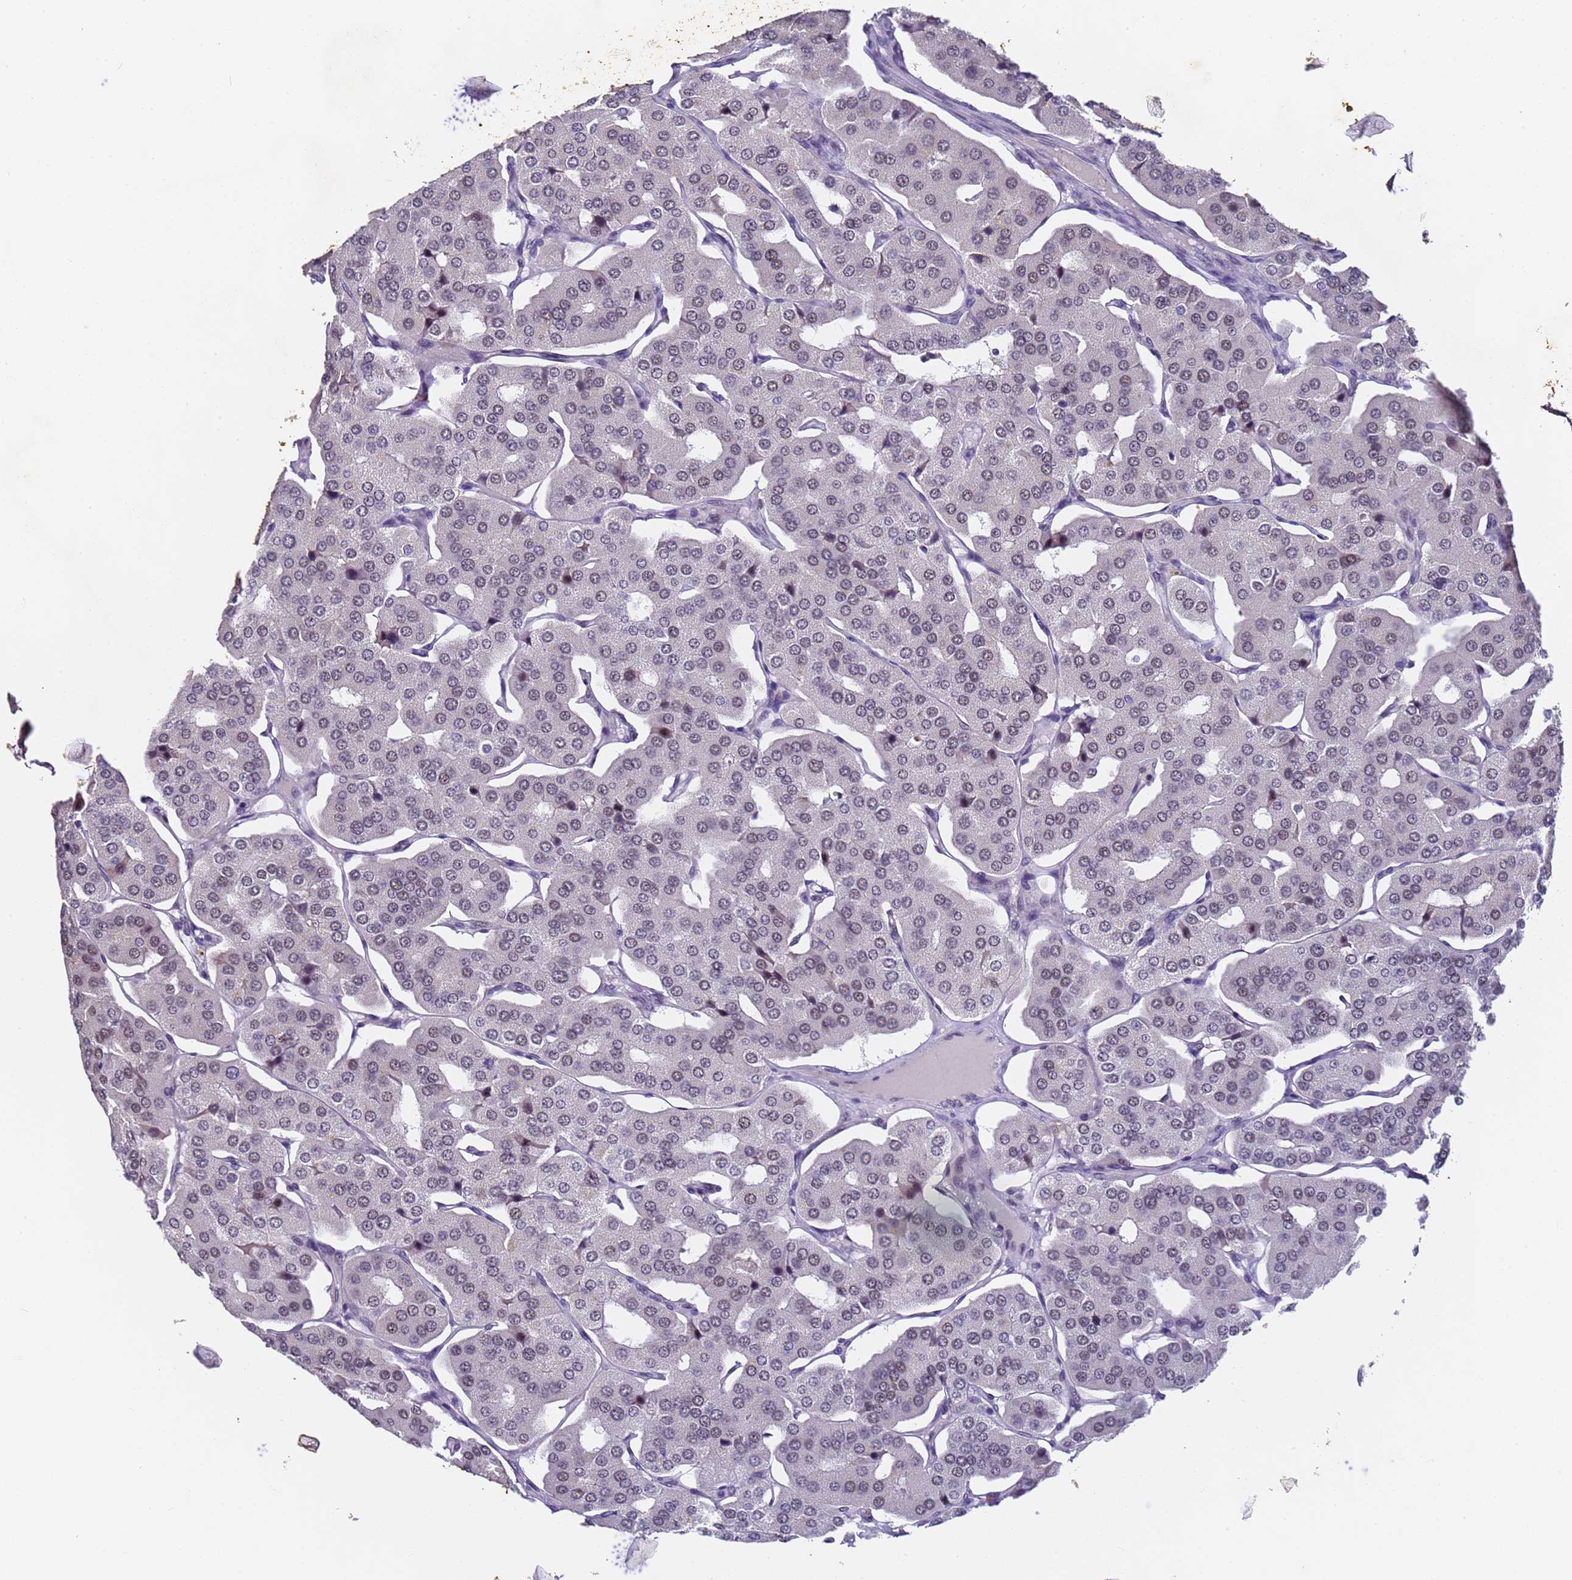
{"staining": {"intensity": "negative", "quantity": "none", "location": "none"}, "tissue": "parathyroid gland", "cell_type": "Glandular cells", "image_type": "normal", "snomed": [{"axis": "morphology", "description": "Normal tissue, NOS"}, {"axis": "morphology", "description": "Adenoma, NOS"}, {"axis": "topography", "description": "Parathyroid gland"}], "caption": "Glandular cells are negative for brown protein staining in unremarkable parathyroid gland. (DAB (3,3'-diaminobenzidine) IHC visualized using brightfield microscopy, high magnification).", "gene": "FNBP4", "patient": {"sex": "female", "age": 86}}